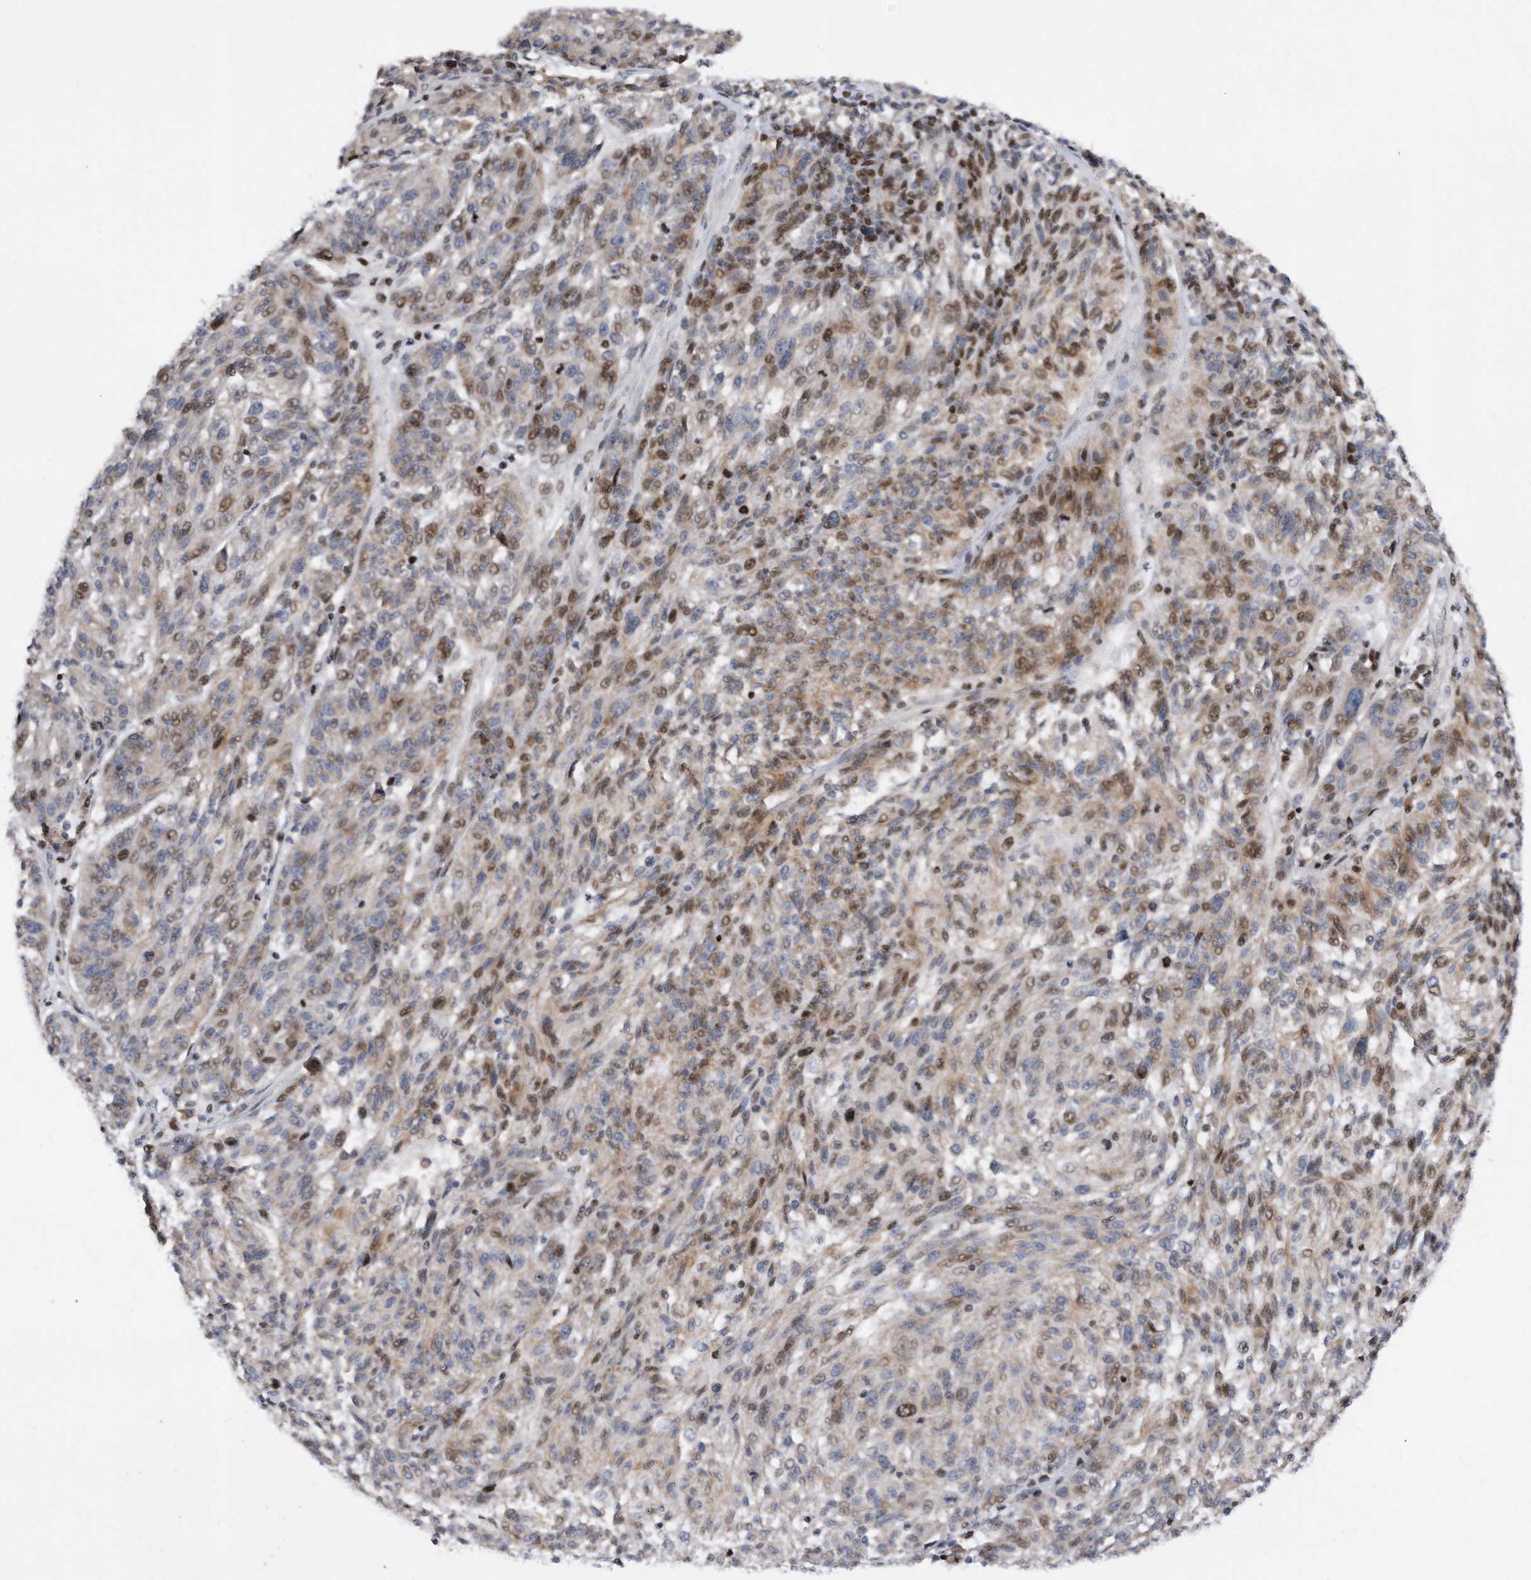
{"staining": {"intensity": "weak", "quantity": "25%-75%", "location": "cytoplasmic/membranous,nuclear"}, "tissue": "melanoma", "cell_type": "Tumor cells", "image_type": "cancer", "snomed": [{"axis": "morphology", "description": "Malignant melanoma, NOS"}, {"axis": "topography", "description": "Skin"}], "caption": "Brown immunohistochemical staining in malignant melanoma shows weak cytoplasmic/membranous and nuclear staining in about 25%-75% of tumor cells.", "gene": "CDH12", "patient": {"sex": "male", "age": 53}}